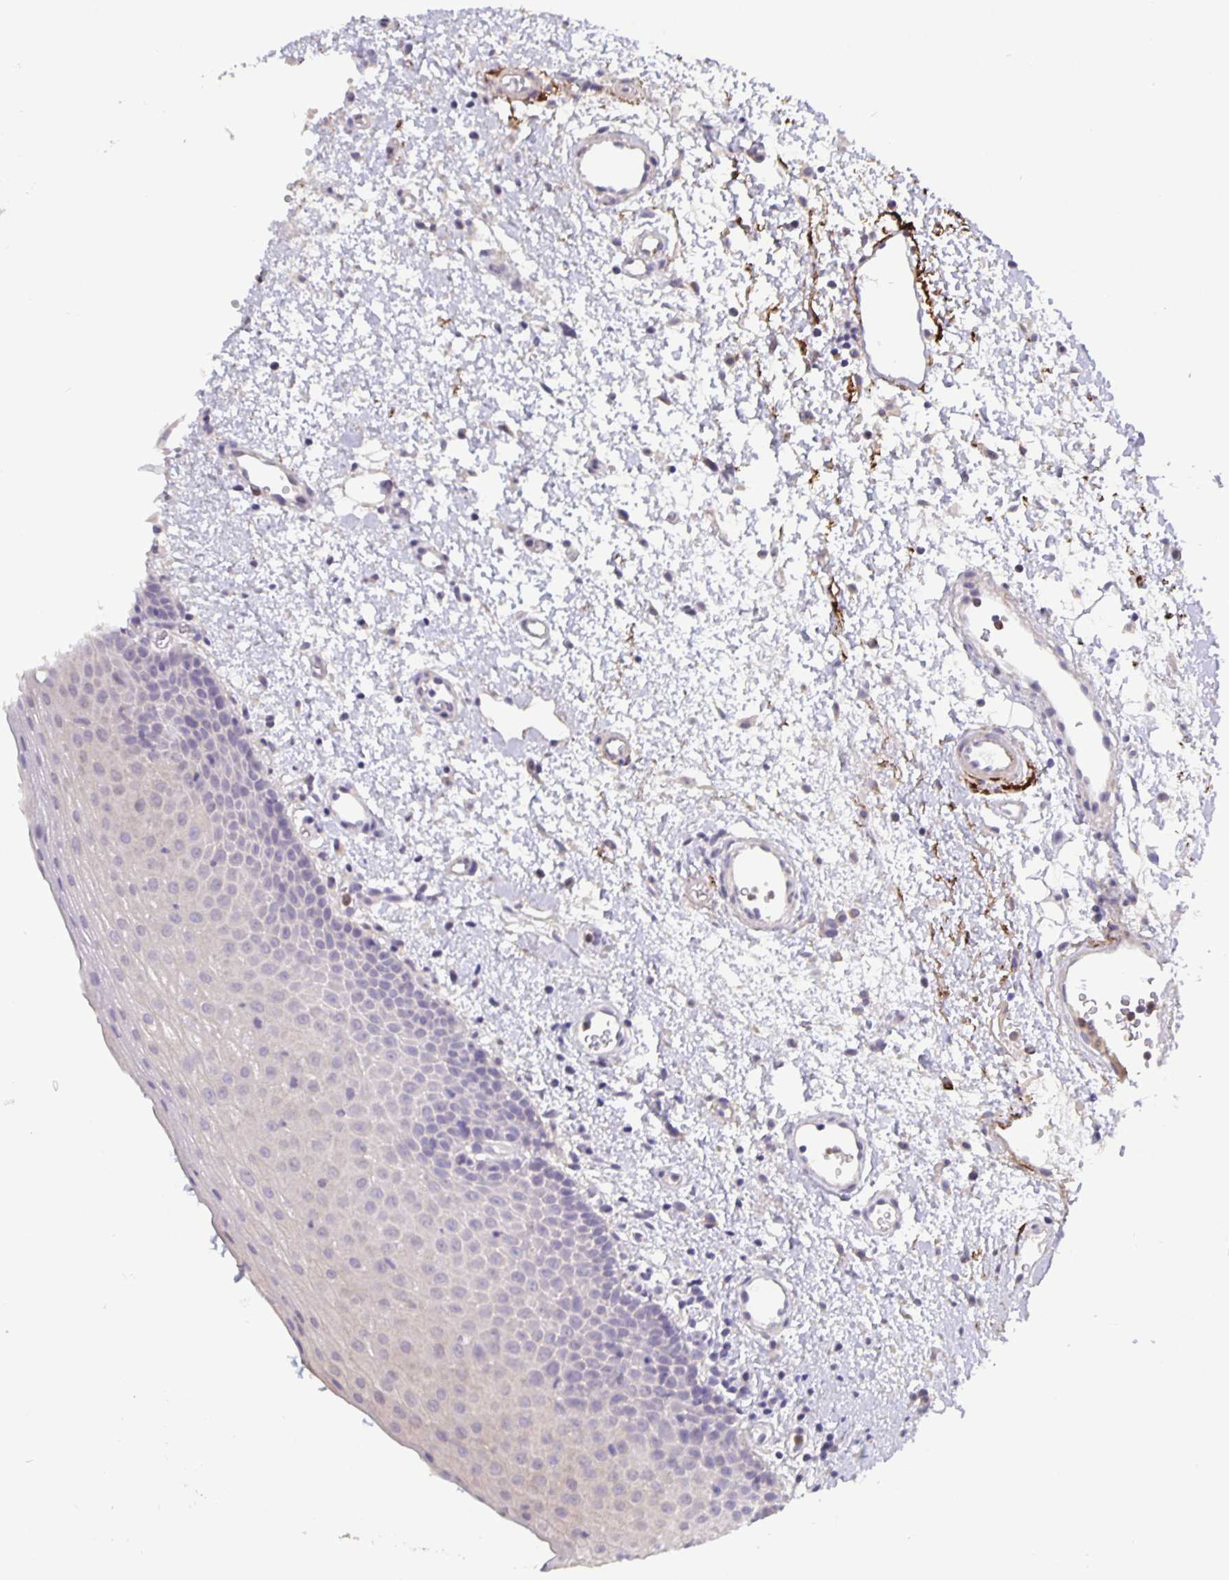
{"staining": {"intensity": "negative", "quantity": "none", "location": "none"}, "tissue": "oral mucosa", "cell_type": "Squamous epithelial cells", "image_type": "normal", "snomed": [{"axis": "morphology", "description": "Normal tissue, NOS"}, {"axis": "topography", "description": "Oral tissue"}, {"axis": "topography", "description": "Head-Neck"}], "caption": "This is a histopathology image of immunohistochemistry (IHC) staining of benign oral mucosa, which shows no staining in squamous epithelial cells.", "gene": "GDF15", "patient": {"sex": "female", "age": 55}}